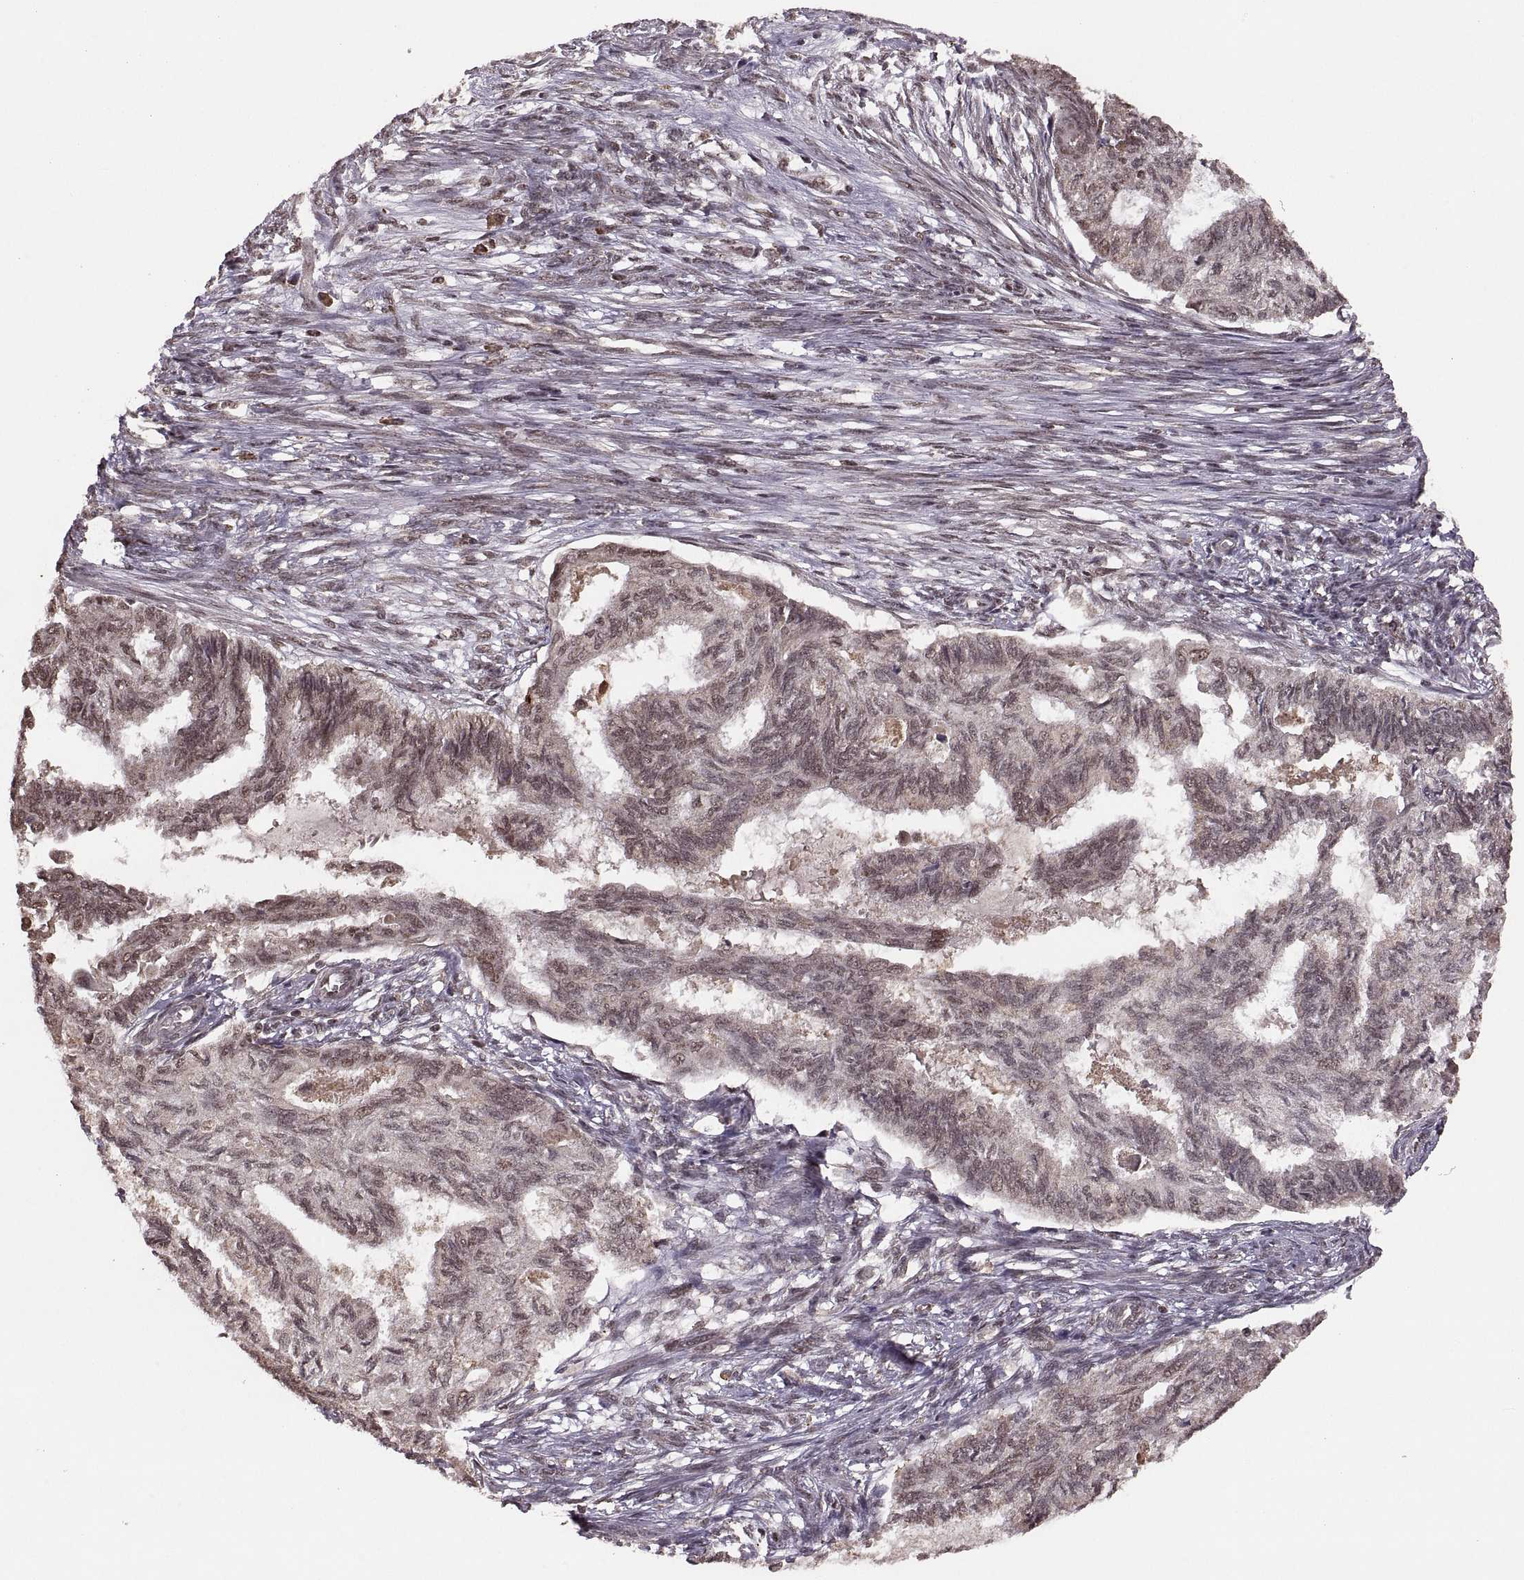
{"staining": {"intensity": "weak", "quantity": ">75%", "location": "cytoplasmic/membranous"}, "tissue": "endometrial cancer", "cell_type": "Tumor cells", "image_type": "cancer", "snomed": [{"axis": "morphology", "description": "Adenocarcinoma, NOS"}, {"axis": "topography", "description": "Endometrium"}], "caption": "DAB (3,3'-diaminobenzidine) immunohistochemical staining of human adenocarcinoma (endometrial) shows weak cytoplasmic/membranous protein expression in about >75% of tumor cells. The protein of interest is stained brown, and the nuclei are stained in blue (DAB (3,3'-diaminobenzidine) IHC with brightfield microscopy, high magnification).", "gene": "RFT1", "patient": {"sex": "female", "age": 86}}